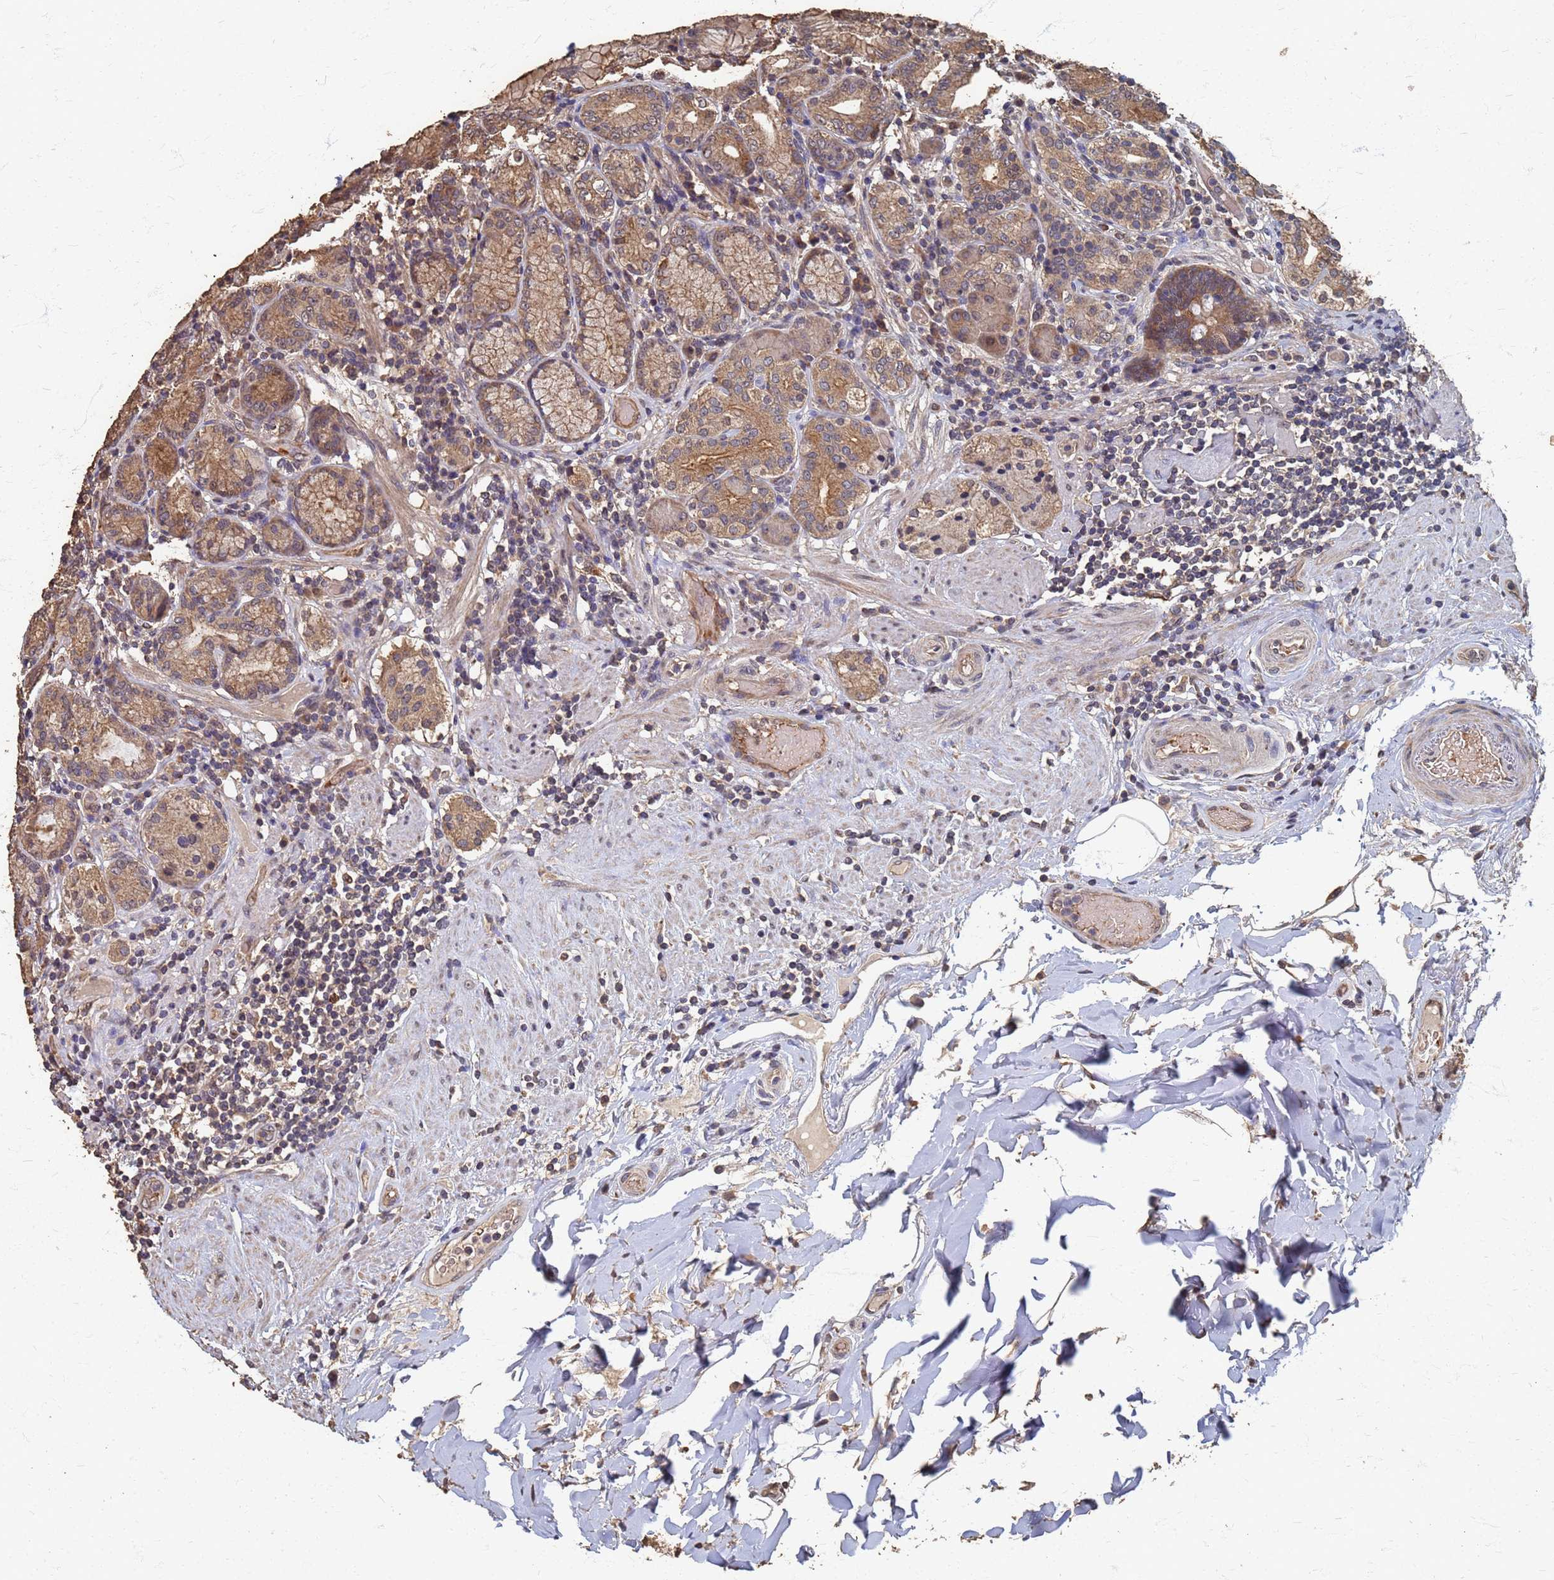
{"staining": {"intensity": "moderate", "quantity": ">75%", "location": "cytoplasmic/membranous"}, "tissue": "stomach", "cell_type": "Glandular cells", "image_type": "normal", "snomed": [{"axis": "morphology", "description": "Normal tissue, NOS"}, {"axis": "topography", "description": "Stomach, upper"}, {"axis": "topography", "description": "Stomach, lower"}], "caption": "Immunohistochemical staining of unremarkable human stomach demonstrates medium levels of moderate cytoplasmic/membranous staining in about >75% of glandular cells. The protein of interest is stained brown, and the nuclei are stained in blue (DAB (3,3'-diaminobenzidine) IHC with brightfield microscopy, high magnification).", "gene": "DPH5", "patient": {"sex": "female", "age": 76}}